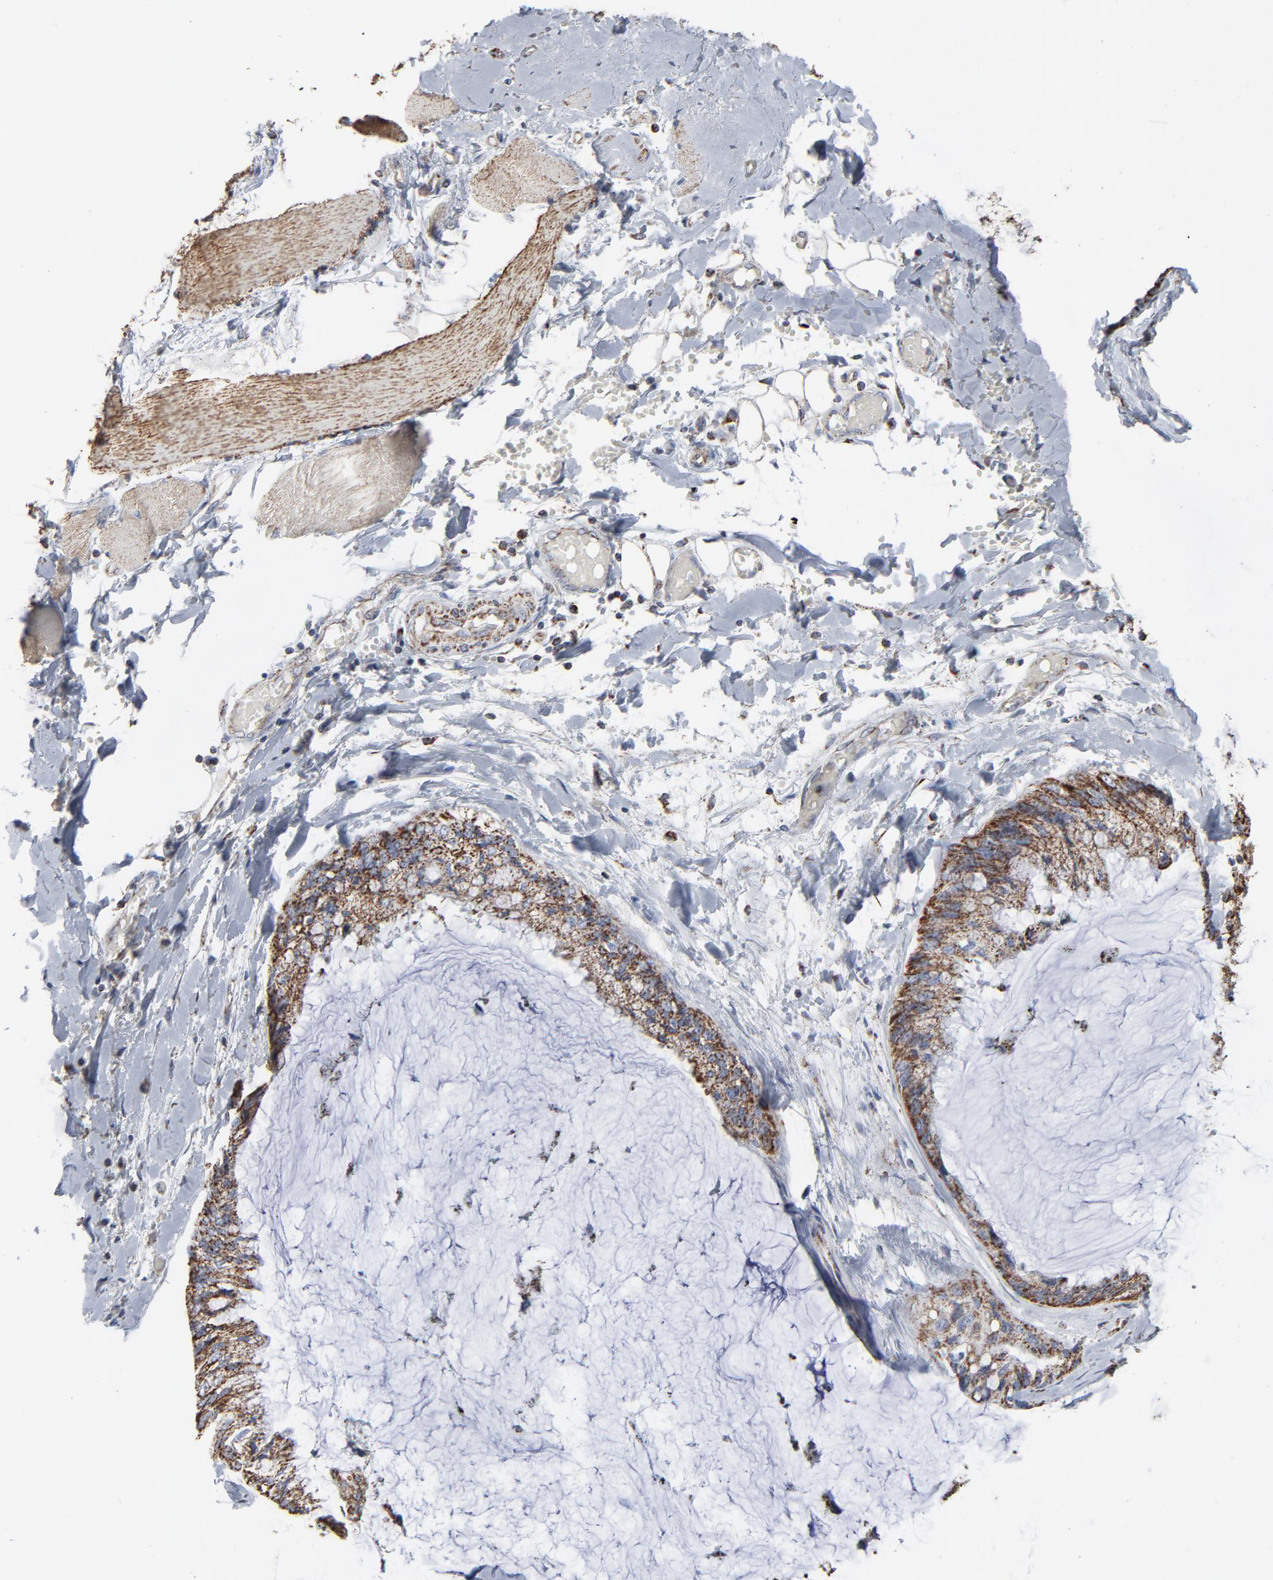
{"staining": {"intensity": "strong", "quantity": ">75%", "location": "cytoplasmic/membranous"}, "tissue": "ovarian cancer", "cell_type": "Tumor cells", "image_type": "cancer", "snomed": [{"axis": "morphology", "description": "Cystadenocarcinoma, mucinous, NOS"}, {"axis": "topography", "description": "Ovary"}], "caption": "High-power microscopy captured an IHC image of ovarian mucinous cystadenocarcinoma, revealing strong cytoplasmic/membranous positivity in approximately >75% of tumor cells.", "gene": "UQCRC1", "patient": {"sex": "female", "age": 39}}